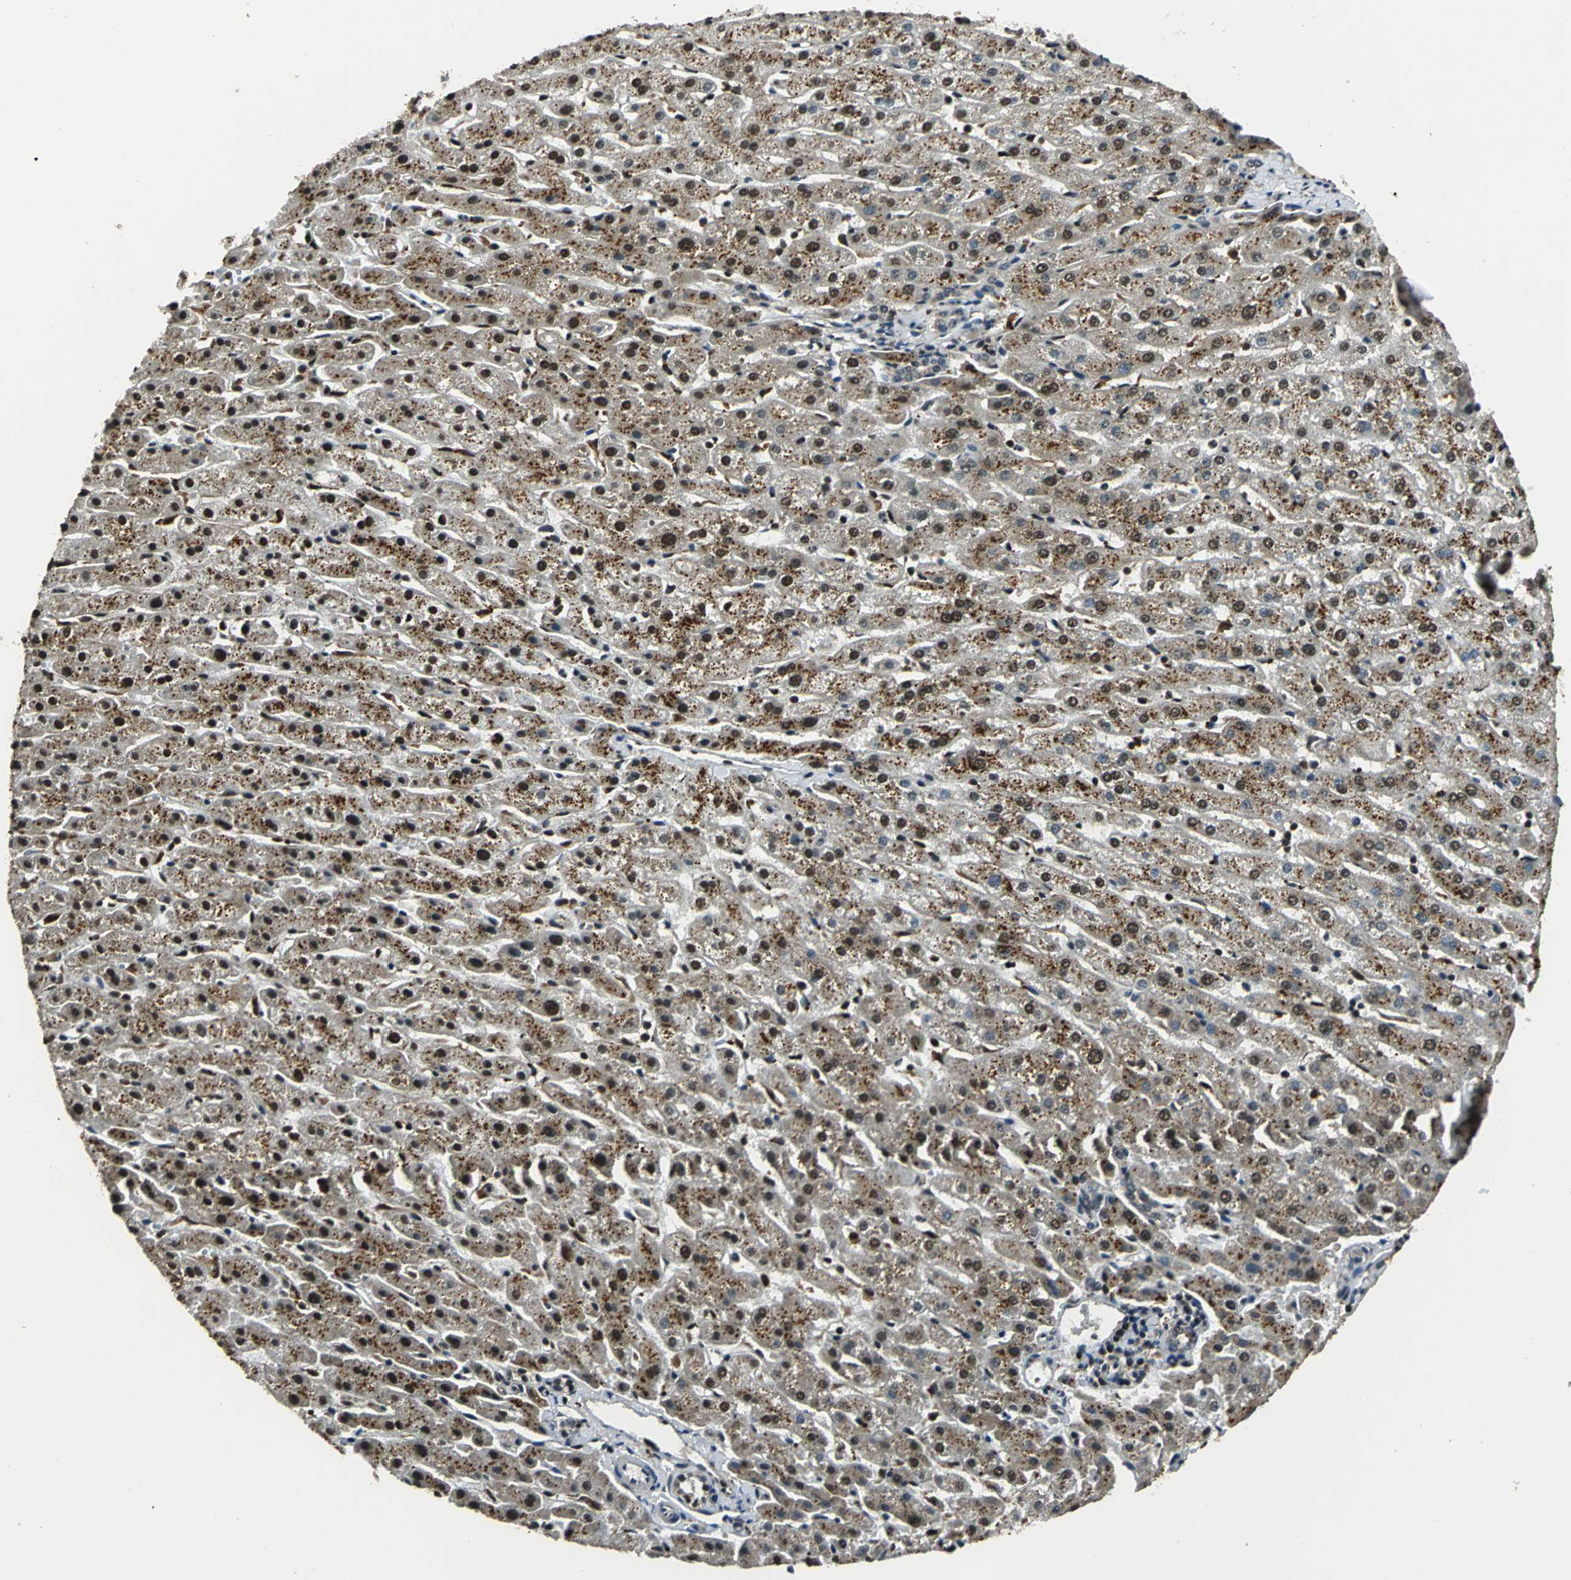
{"staining": {"intensity": "moderate", "quantity": ">75%", "location": "cytoplasmic/membranous"}, "tissue": "liver", "cell_type": "Cholangiocytes", "image_type": "normal", "snomed": [{"axis": "morphology", "description": "Normal tissue, NOS"}, {"axis": "morphology", "description": "Fibrosis, NOS"}, {"axis": "topography", "description": "Liver"}], "caption": "Unremarkable liver shows moderate cytoplasmic/membranous positivity in about >75% of cholangiocytes, visualized by immunohistochemistry.", "gene": "PPP1R13L", "patient": {"sex": "female", "age": 29}}